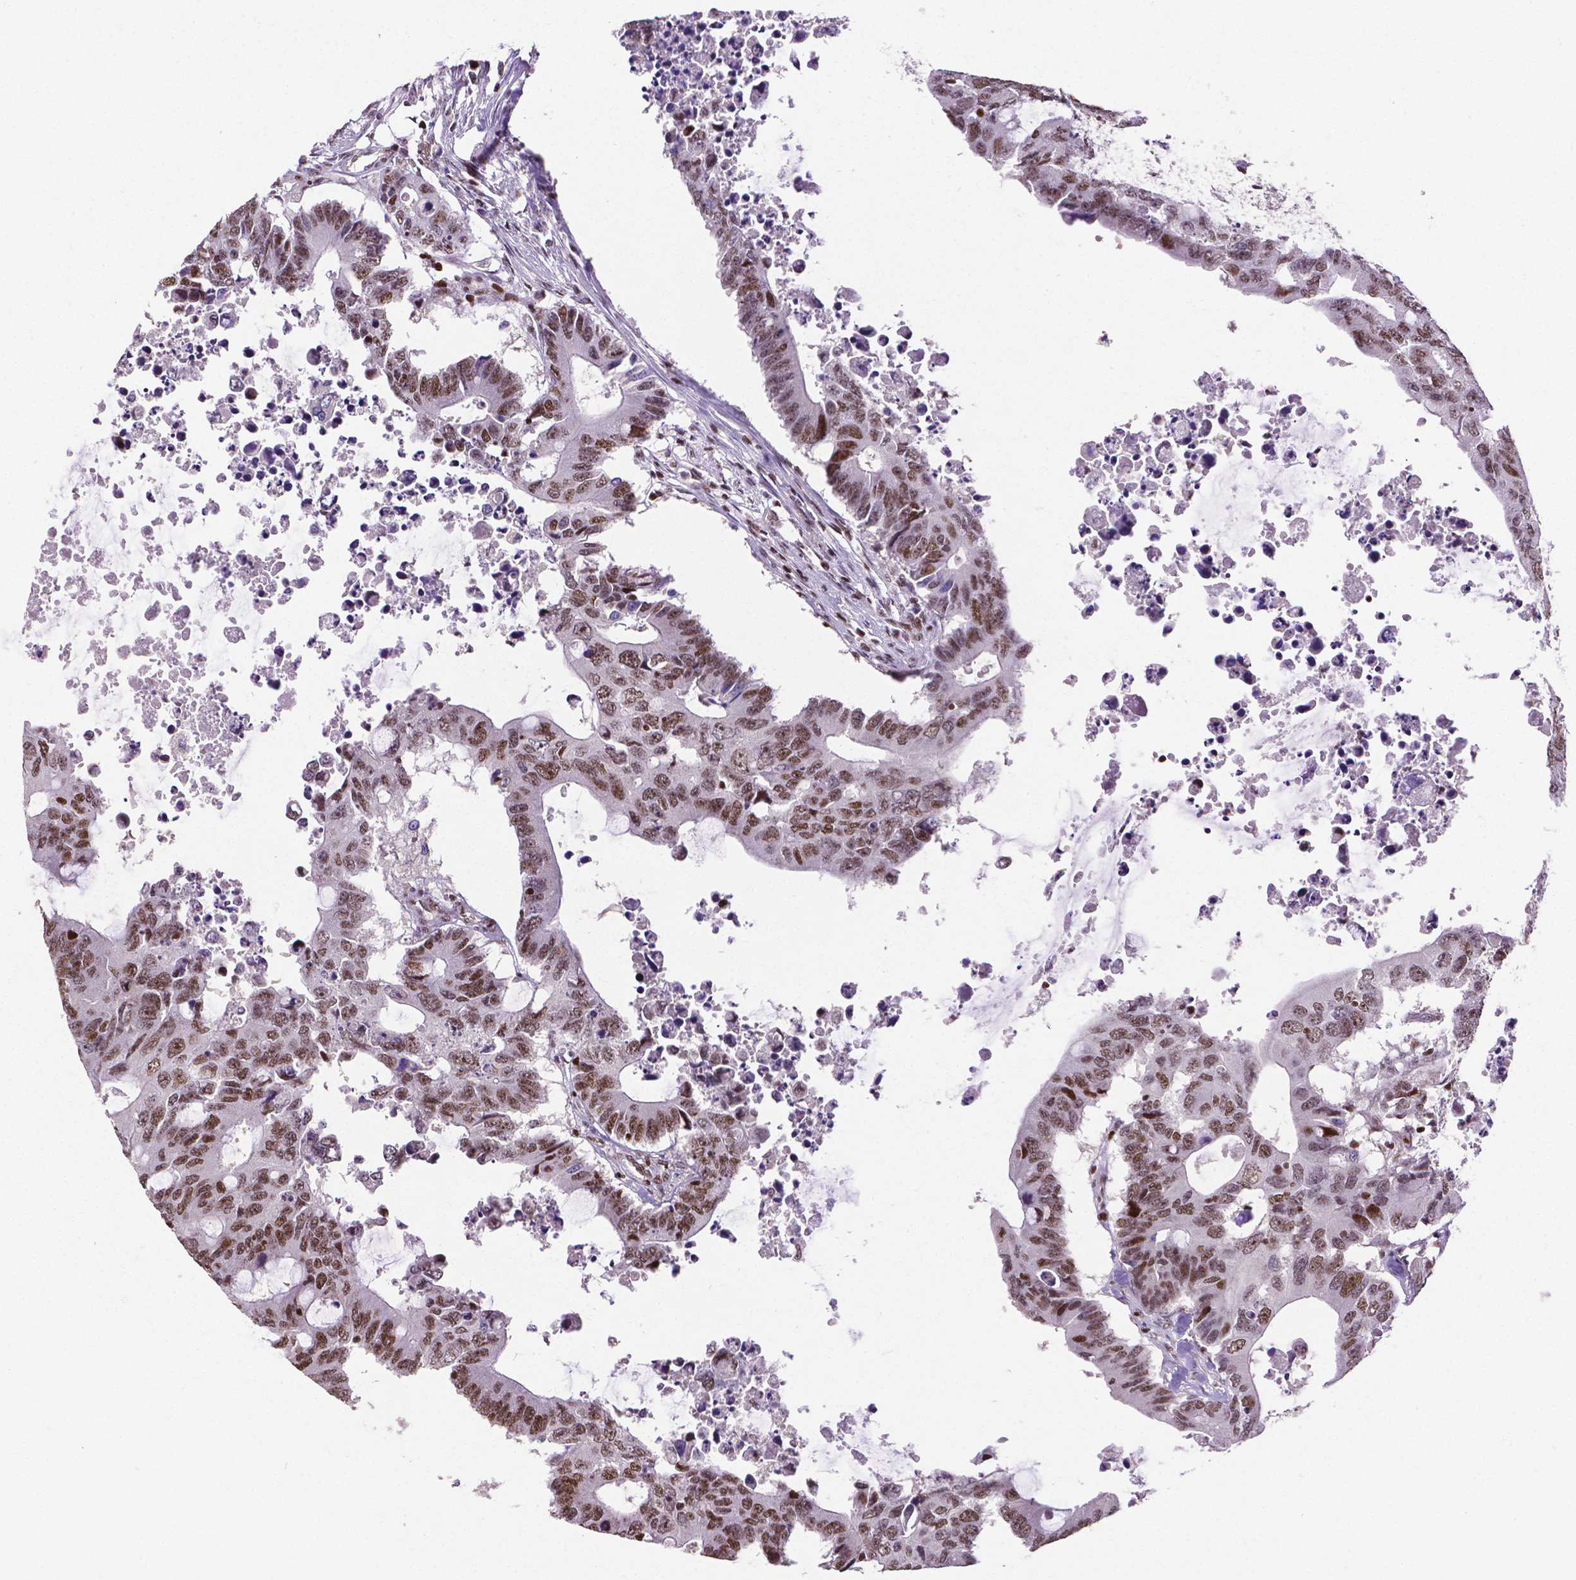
{"staining": {"intensity": "moderate", "quantity": ">75%", "location": "nuclear"}, "tissue": "colorectal cancer", "cell_type": "Tumor cells", "image_type": "cancer", "snomed": [{"axis": "morphology", "description": "Adenocarcinoma, NOS"}, {"axis": "topography", "description": "Colon"}], "caption": "Tumor cells display medium levels of moderate nuclear staining in about >75% of cells in adenocarcinoma (colorectal).", "gene": "CTCF", "patient": {"sex": "male", "age": 71}}